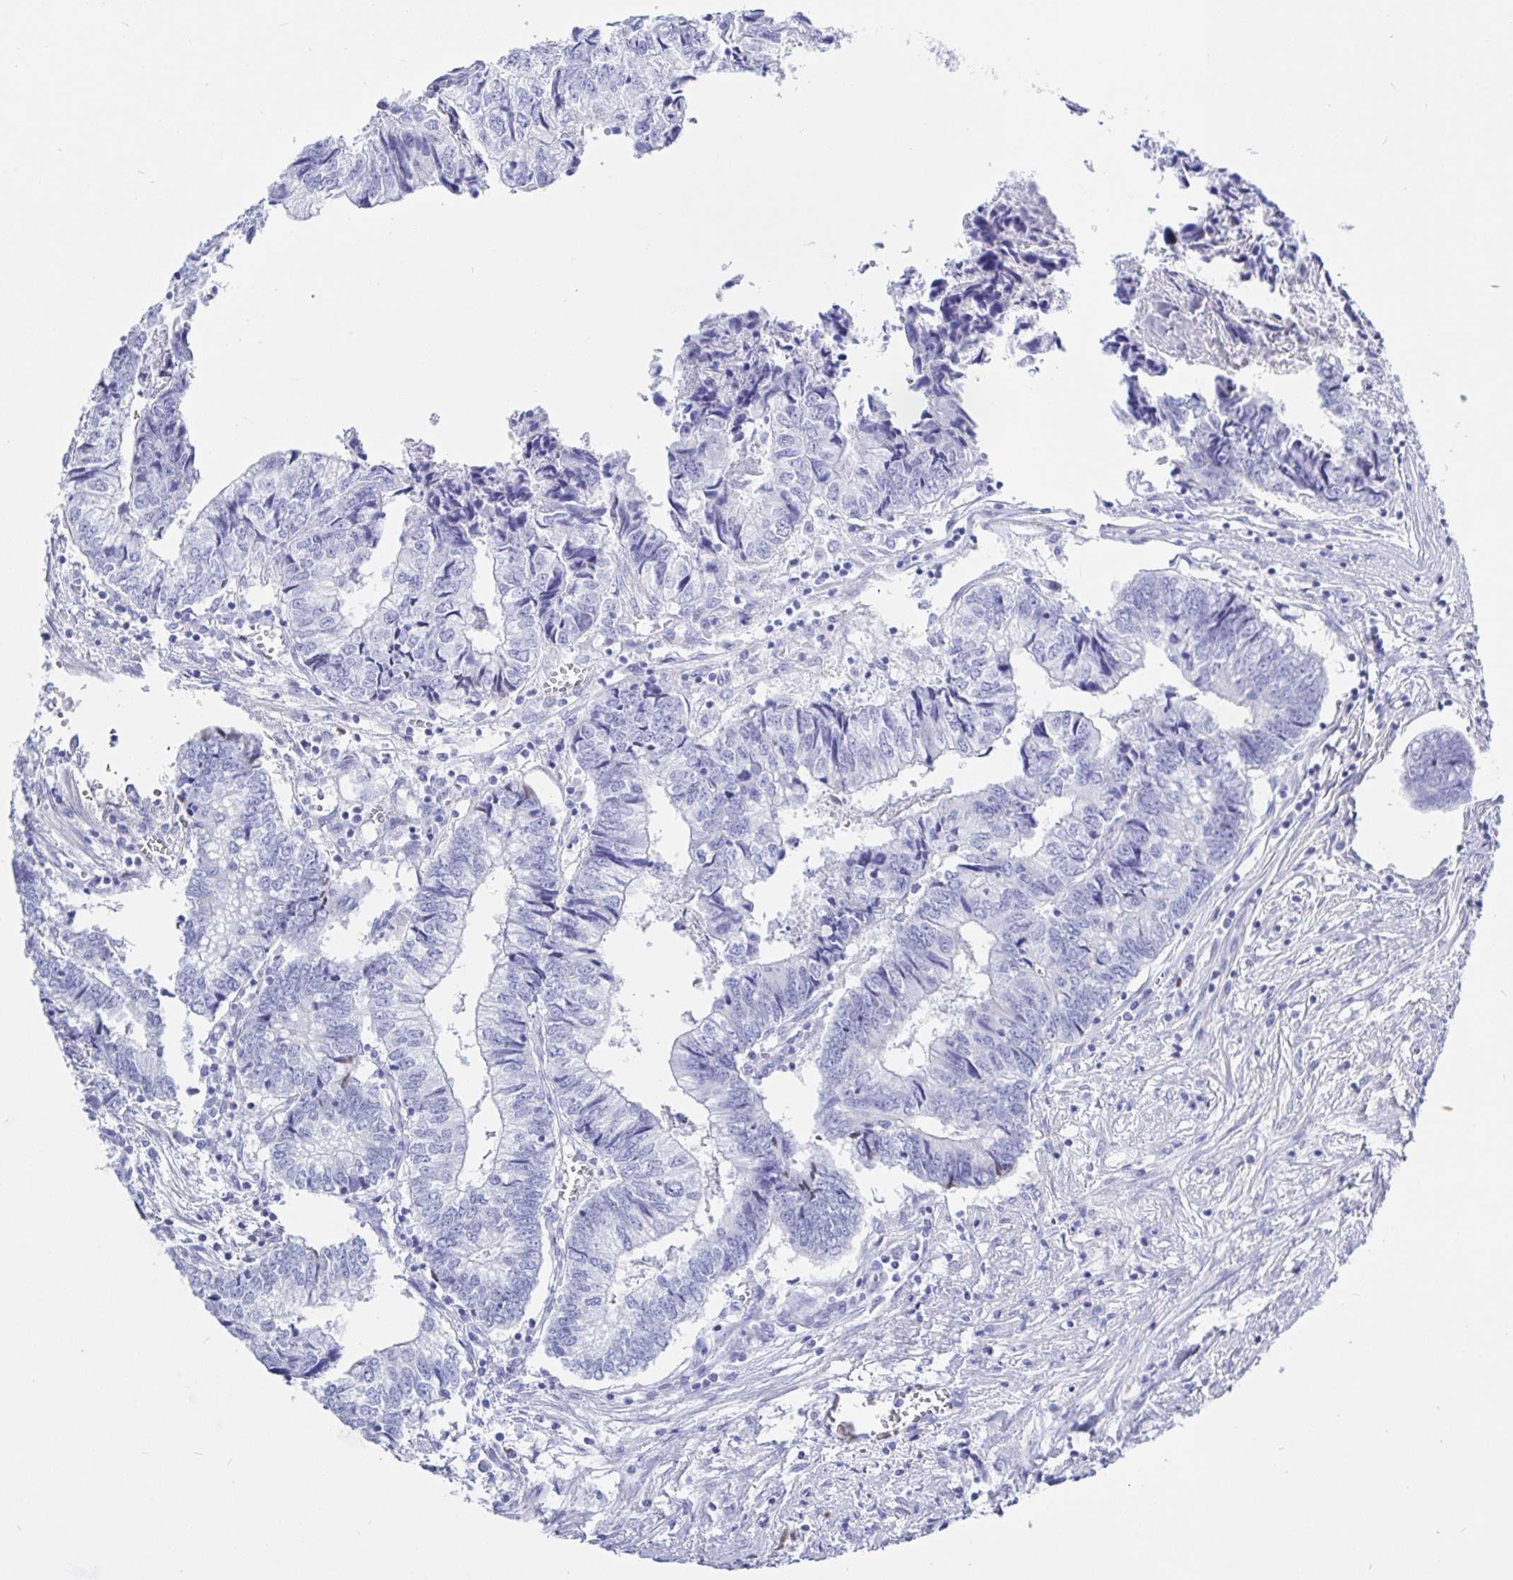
{"staining": {"intensity": "negative", "quantity": "none", "location": "none"}, "tissue": "colorectal cancer", "cell_type": "Tumor cells", "image_type": "cancer", "snomed": [{"axis": "morphology", "description": "Adenocarcinoma, NOS"}, {"axis": "topography", "description": "Colon"}], "caption": "High magnification brightfield microscopy of colorectal cancer stained with DAB (3,3'-diaminobenzidine) (brown) and counterstained with hematoxylin (blue): tumor cells show no significant positivity.", "gene": "KCNH6", "patient": {"sex": "male", "age": 86}}